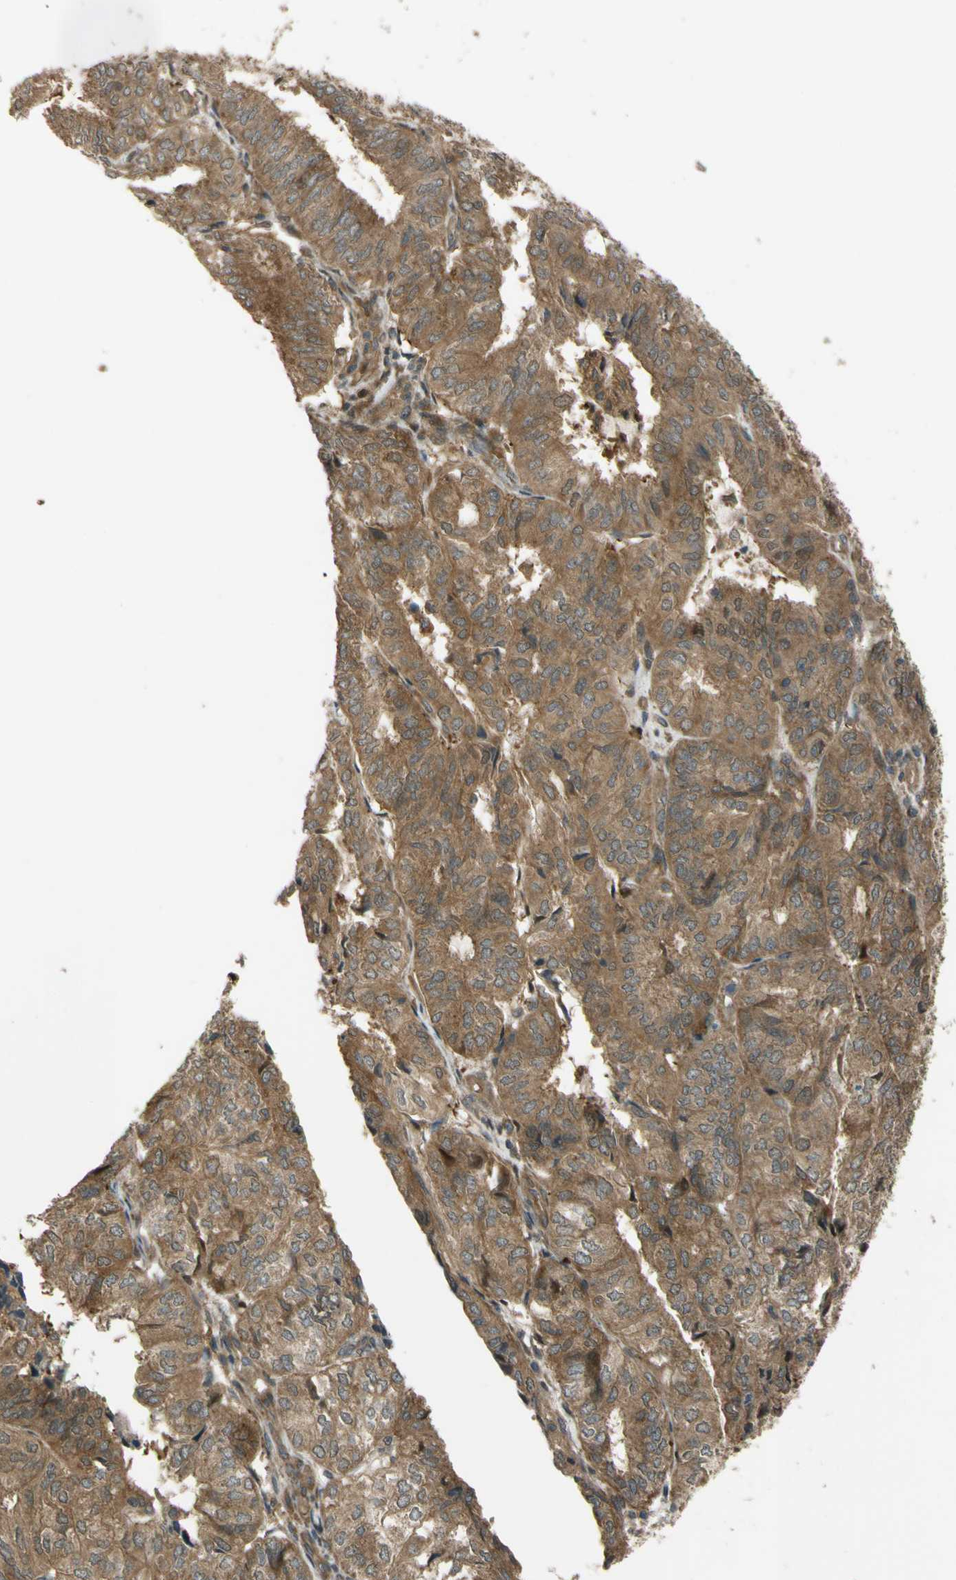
{"staining": {"intensity": "moderate", "quantity": ">75%", "location": "cytoplasmic/membranous"}, "tissue": "endometrial cancer", "cell_type": "Tumor cells", "image_type": "cancer", "snomed": [{"axis": "morphology", "description": "Adenocarcinoma, NOS"}, {"axis": "topography", "description": "Uterus"}], "caption": "About >75% of tumor cells in human endometrial cancer (adenocarcinoma) exhibit moderate cytoplasmic/membranous protein positivity as visualized by brown immunohistochemical staining.", "gene": "FLII", "patient": {"sex": "female", "age": 60}}